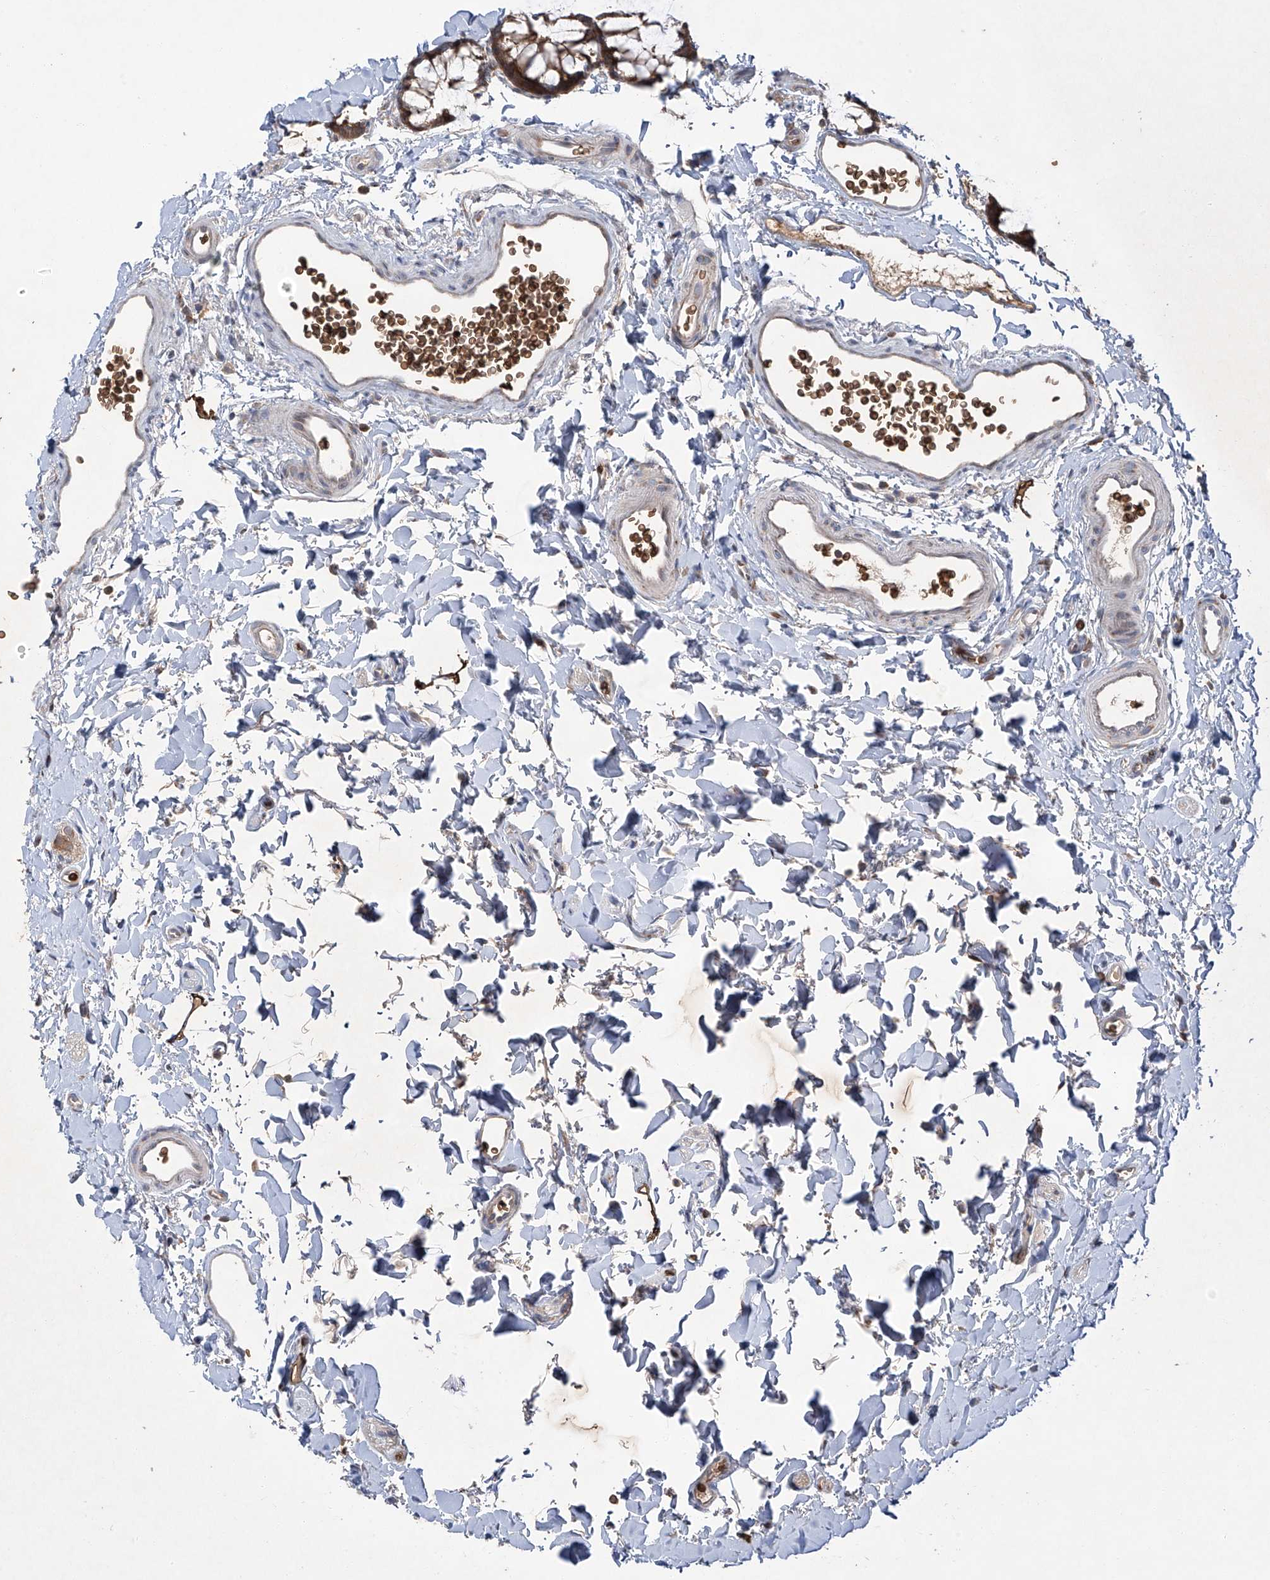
{"staining": {"intensity": "moderate", "quantity": ">75%", "location": "cytoplasmic/membranous"}, "tissue": "rectum", "cell_type": "Glandular cells", "image_type": "normal", "snomed": [{"axis": "morphology", "description": "Normal tissue, NOS"}, {"axis": "topography", "description": "Rectum"}], "caption": "The image reveals immunohistochemical staining of benign rectum. There is moderate cytoplasmic/membranous positivity is appreciated in approximately >75% of glandular cells.", "gene": "ZDHHC9", "patient": {"sex": "female", "age": 65}}